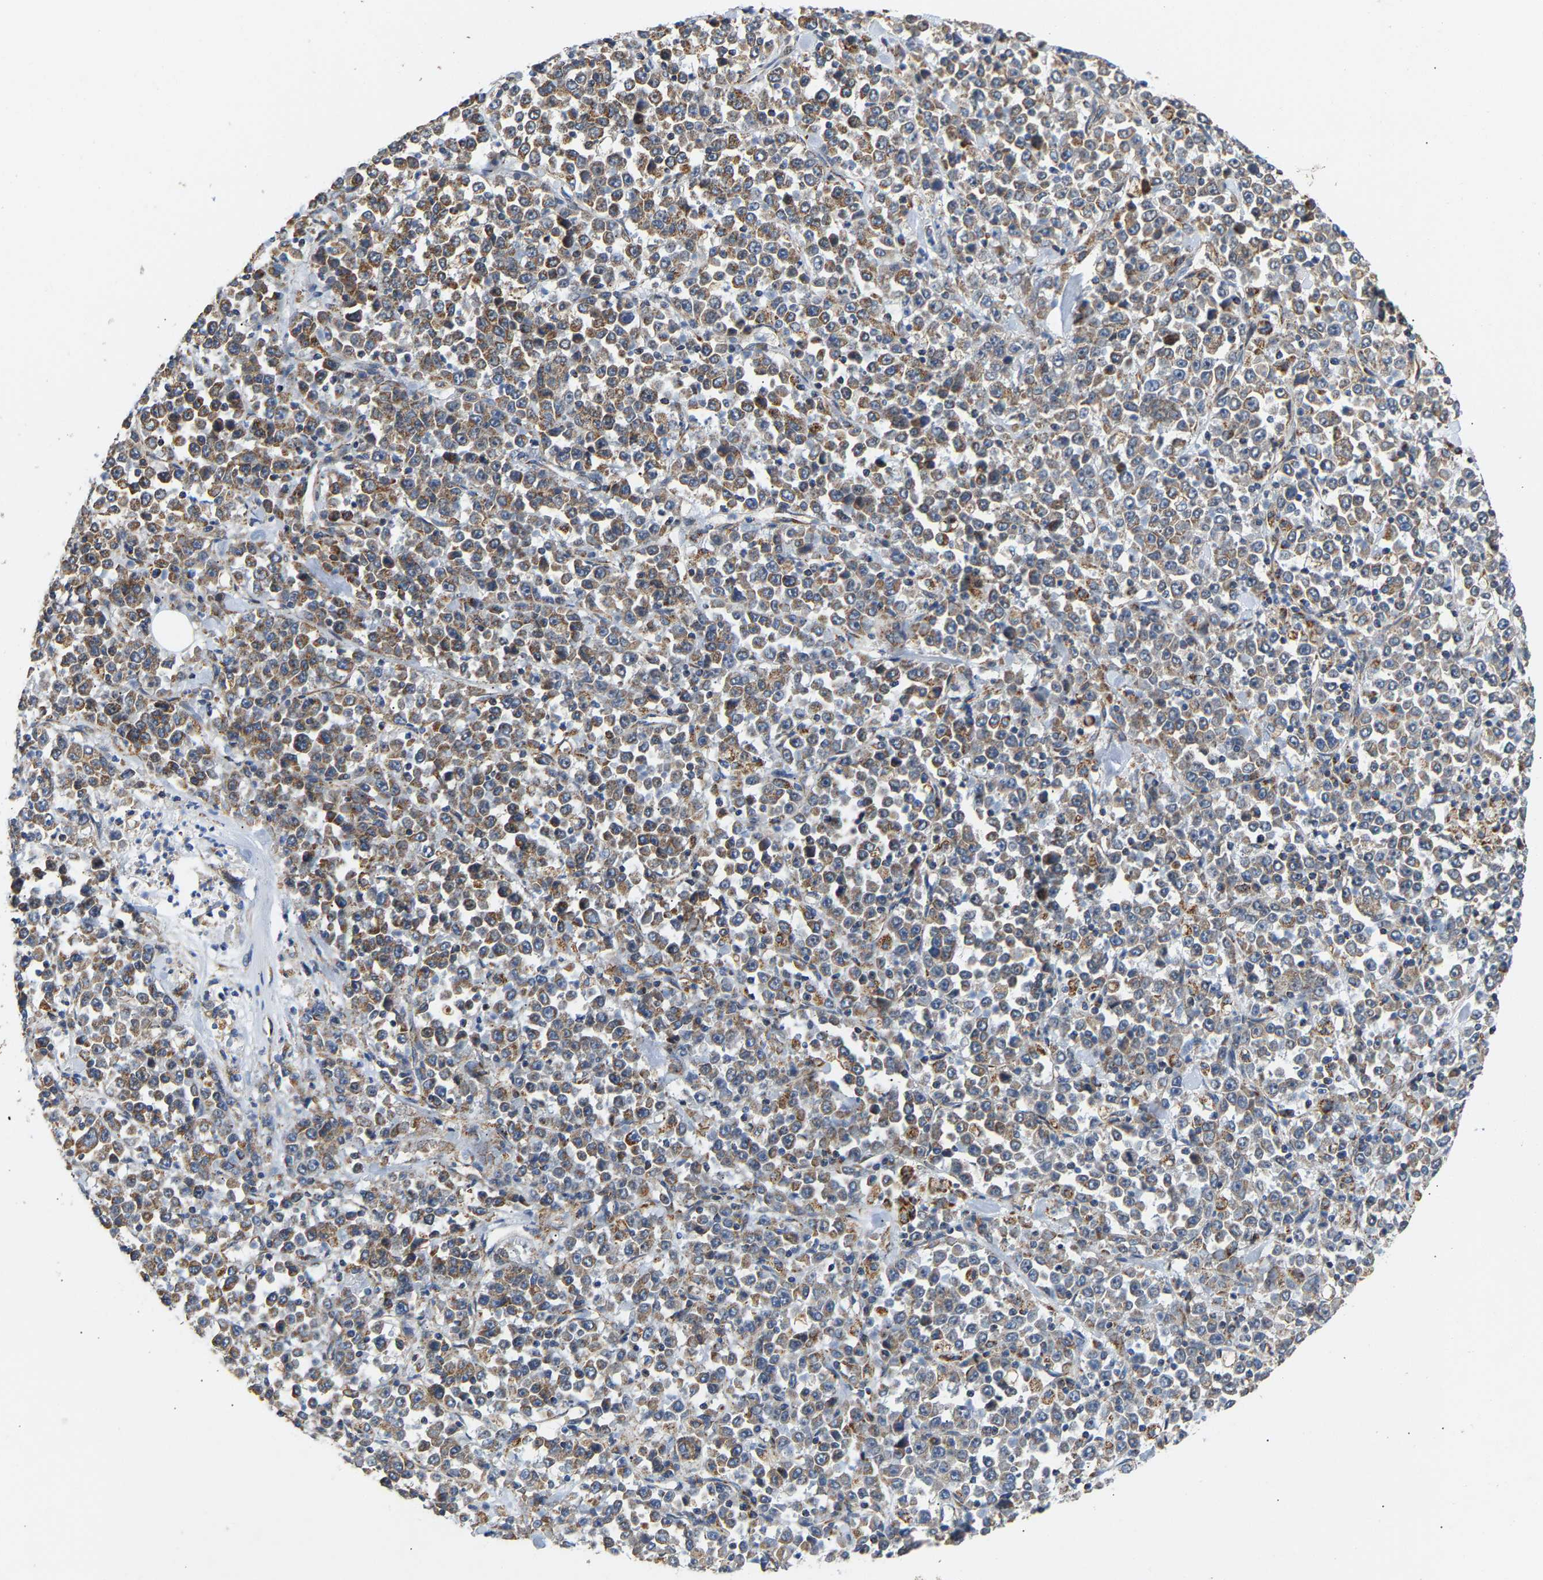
{"staining": {"intensity": "moderate", "quantity": "25%-75%", "location": "cytoplasmic/membranous"}, "tissue": "stomach cancer", "cell_type": "Tumor cells", "image_type": "cancer", "snomed": [{"axis": "morphology", "description": "Normal tissue, NOS"}, {"axis": "morphology", "description": "Adenocarcinoma, NOS"}, {"axis": "topography", "description": "Stomach, upper"}, {"axis": "topography", "description": "Stomach"}], "caption": "This photomicrograph shows immunohistochemistry (IHC) staining of stomach cancer, with medium moderate cytoplasmic/membranous positivity in about 25%-75% of tumor cells.", "gene": "TMEM168", "patient": {"sex": "male", "age": 59}}